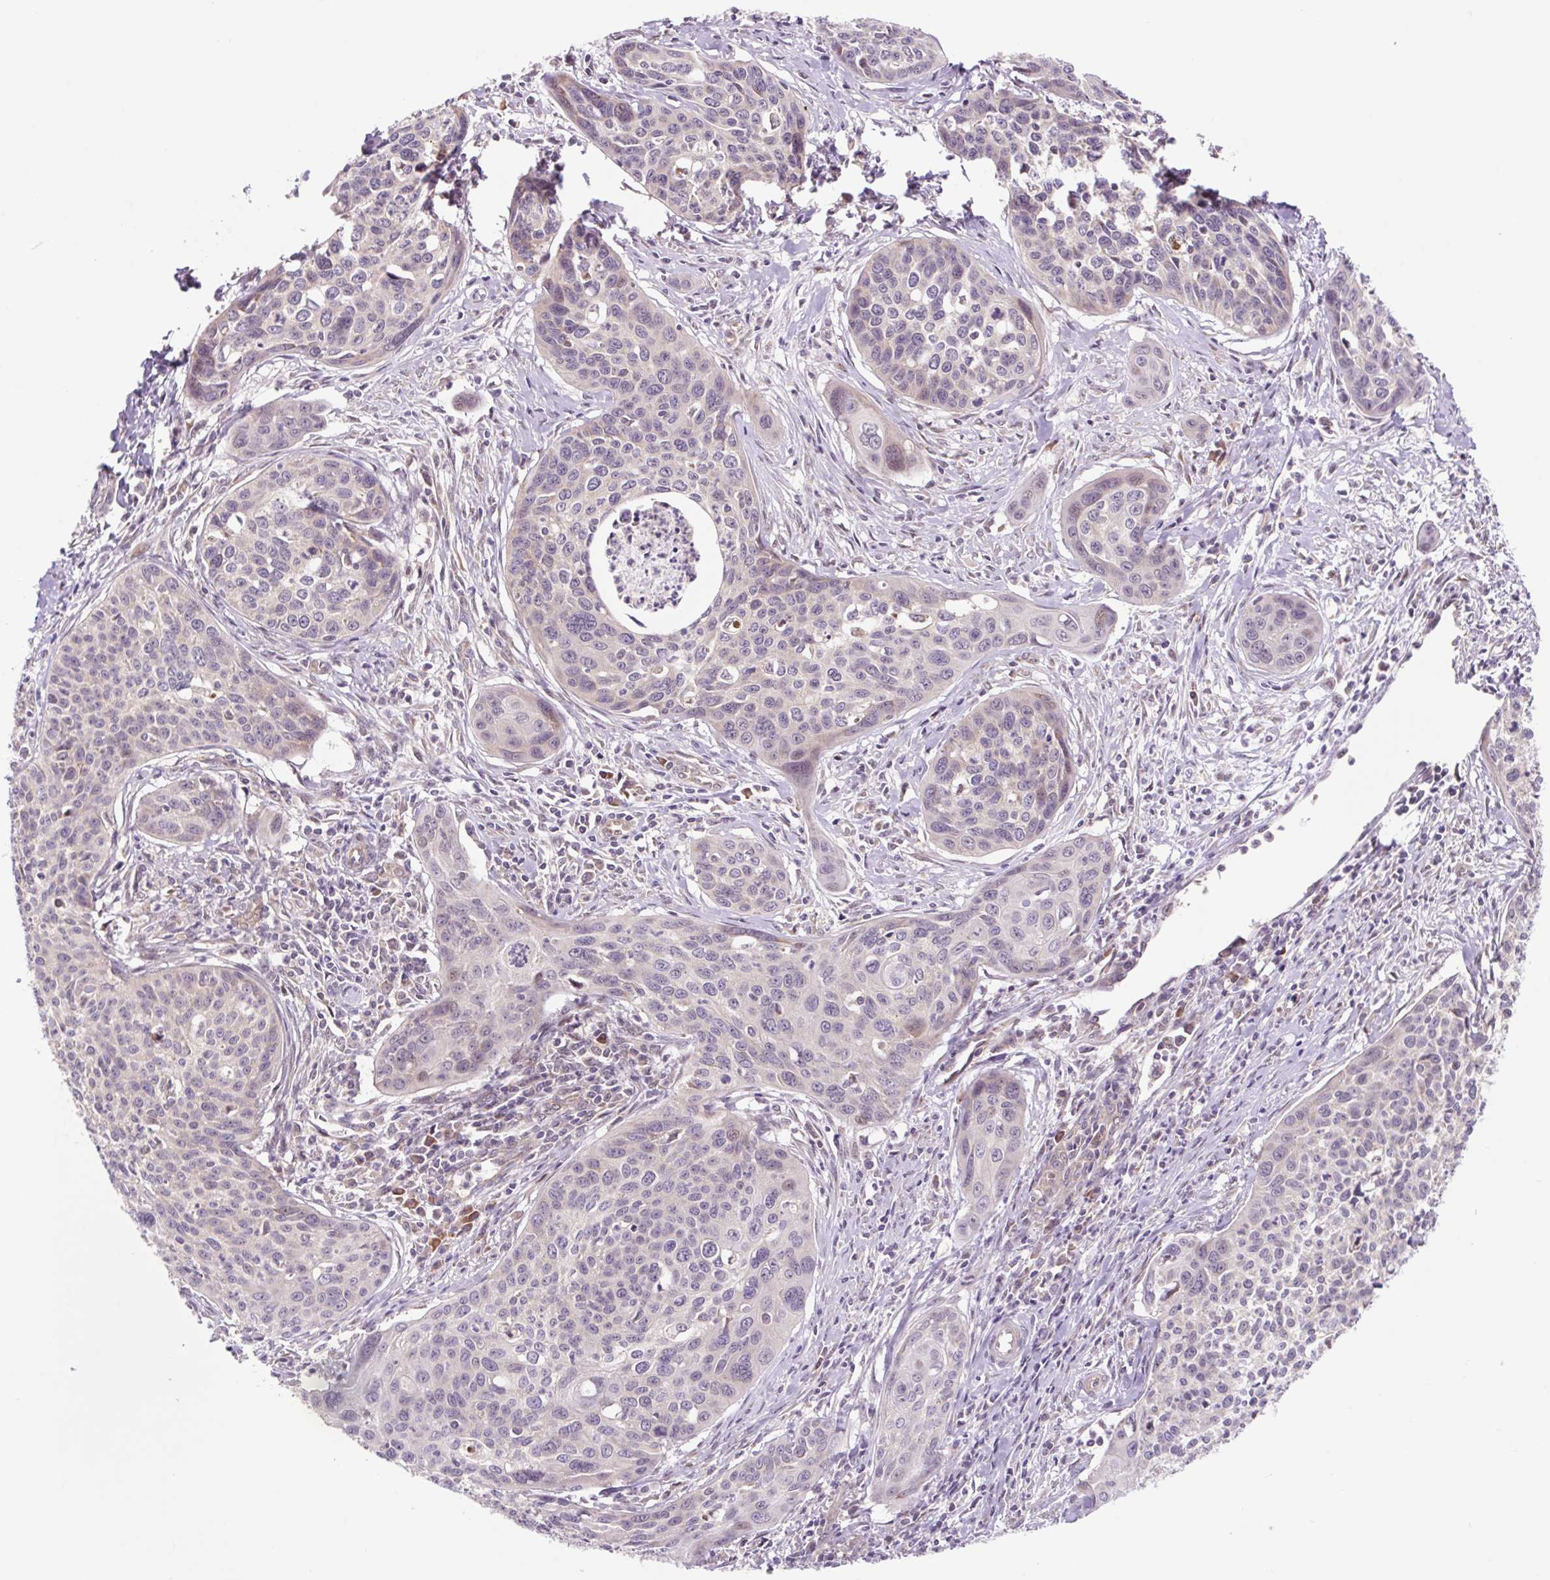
{"staining": {"intensity": "negative", "quantity": "none", "location": "none"}, "tissue": "cervical cancer", "cell_type": "Tumor cells", "image_type": "cancer", "snomed": [{"axis": "morphology", "description": "Squamous cell carcinoma, NOS"}, {"axis": "topography", "description": "Cervix"}], "caption": "The photomicrograph shows no staining of tumor cells in cervical cancer.", "gene": "HFE", "patient": {"sex": "female", "age": 31}}